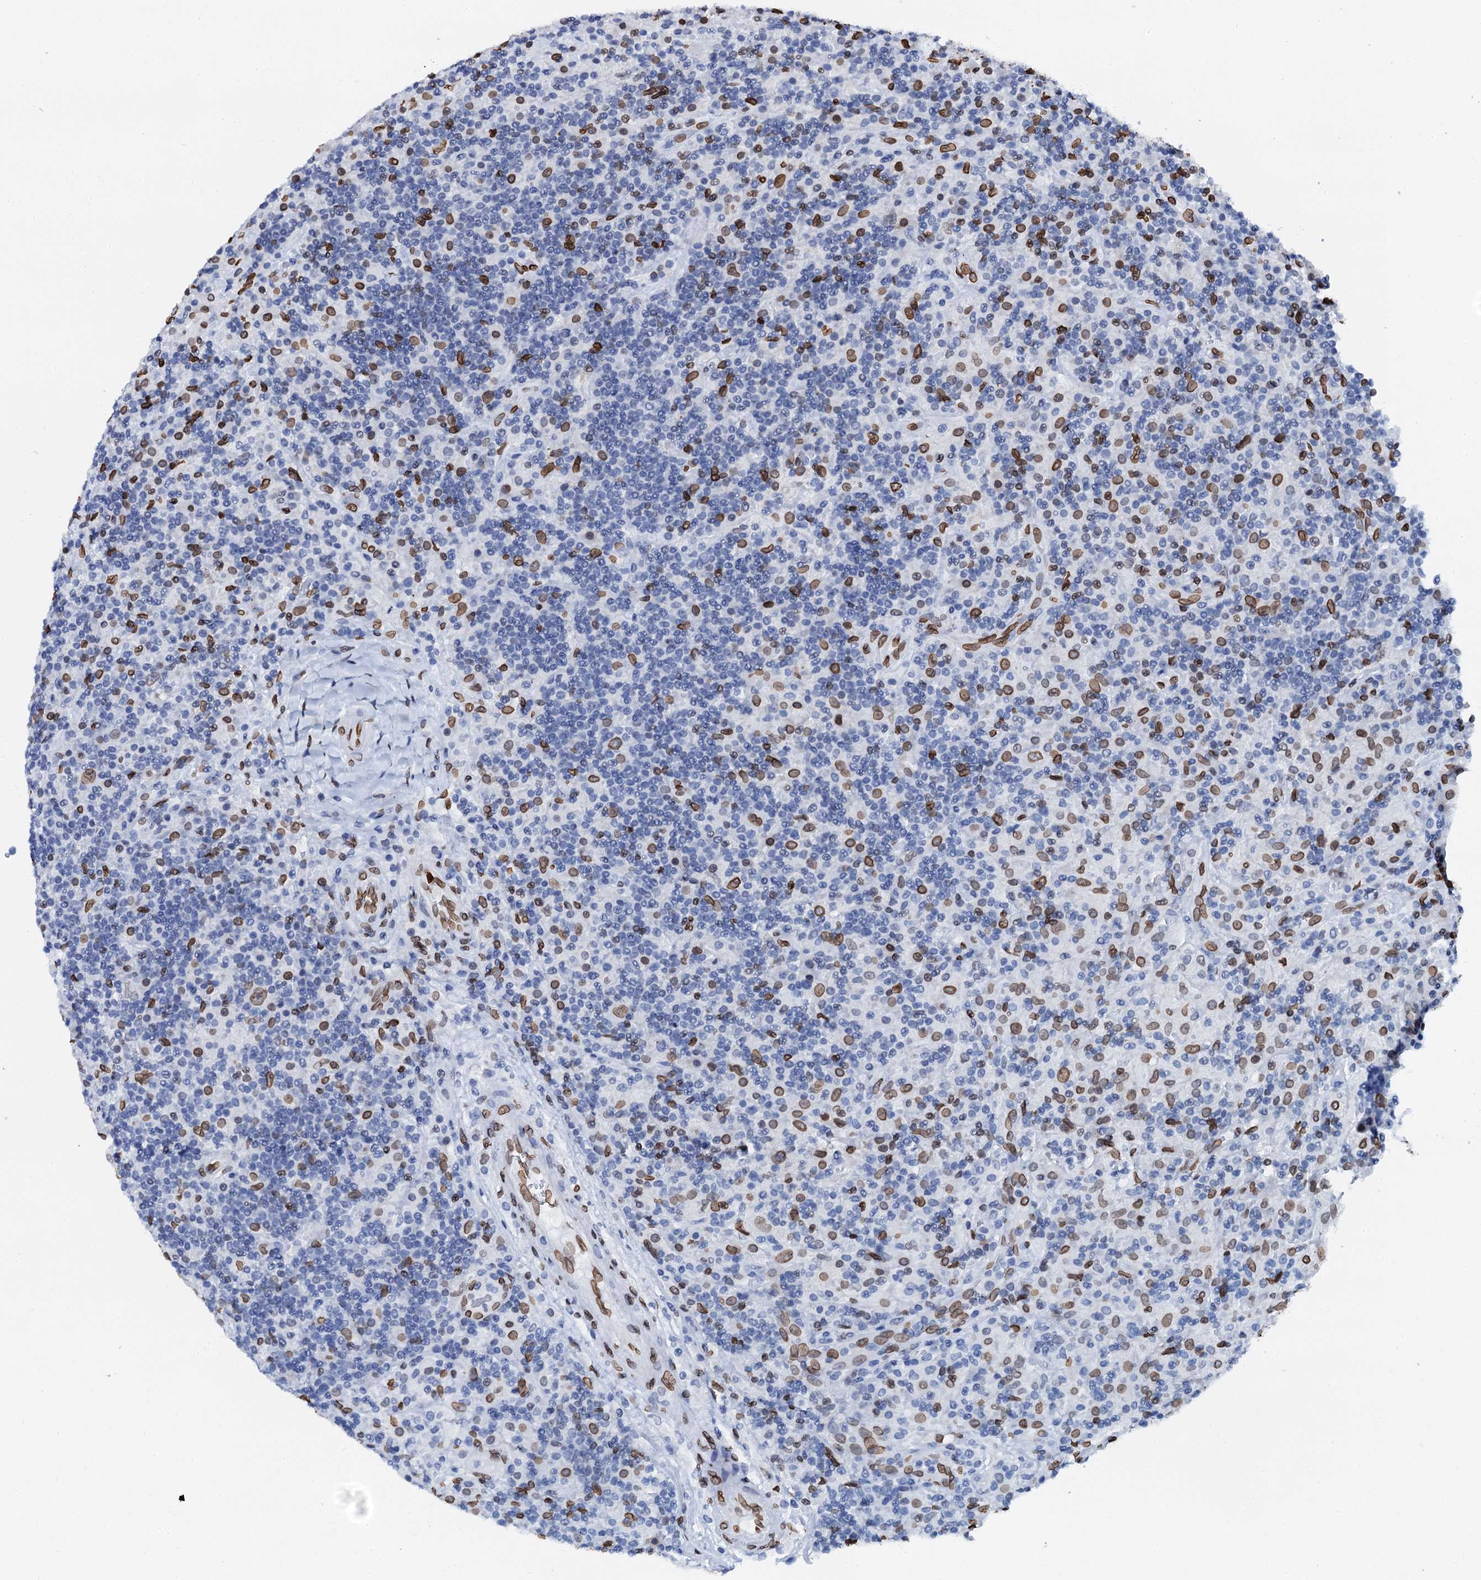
{"staining": {"intensity": "moderate", "quantity": ">75%", "location": "nuclear"}, "tissue": "lymphoma", "cell_type": "Tumor cells", "image_type": "cancer", "snomed": [{"axis": "morphology", "description": "Hodgkin's disease, NOS"}, {"axis": "topography", "description": "Lymph node"}], "caption": "Lymphoma was stained to show a protein in brown. There is medium levels of moderate nuclear positivity in approximately >75% of tumor cells.", "gene": "KATNAL2", "patient": {"sex": "male", "age": 70}}